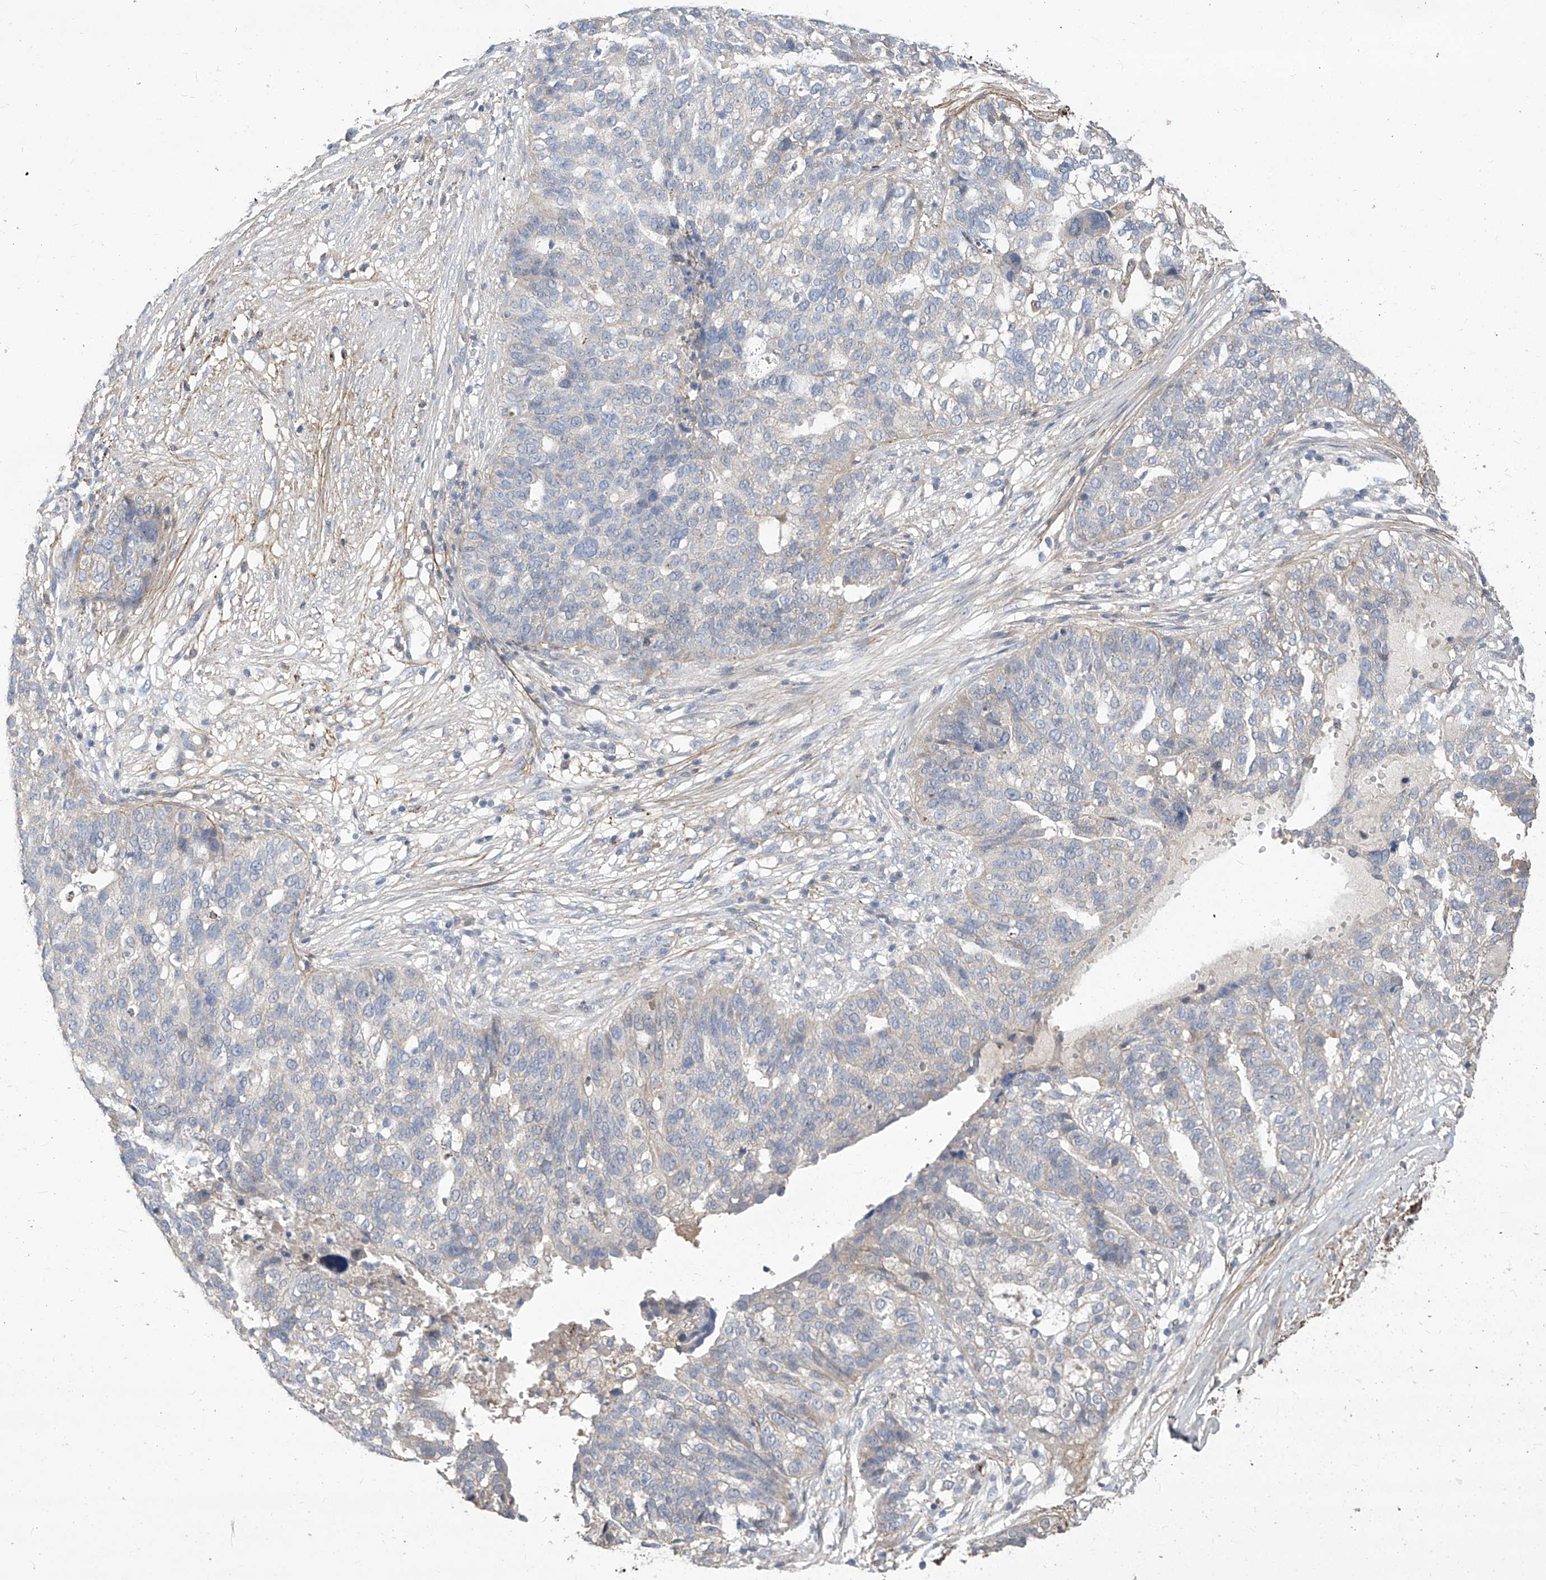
{"staining": {"intensity": "negative", "quantity": "none", "location": "none"}, "tissue": "ovarian cancer", "cell_type": "Tumor cells", "image_type": "cancer", "snomed": [{"axis": "morphology", "description": "Cystadenocarcinoma, serous, NOS"}, {"axis": "topography", "description": "Ovary"}], "caption": "Immunohistochemistry (IHC) histopathology image of human ovarian cancer (serous cystadenocarcinoma) stained for a protein (brown), which exhibits no staining in tumor cells.", "gene": "TXNIP", "patient": {"sex": "female", "age": 59}}